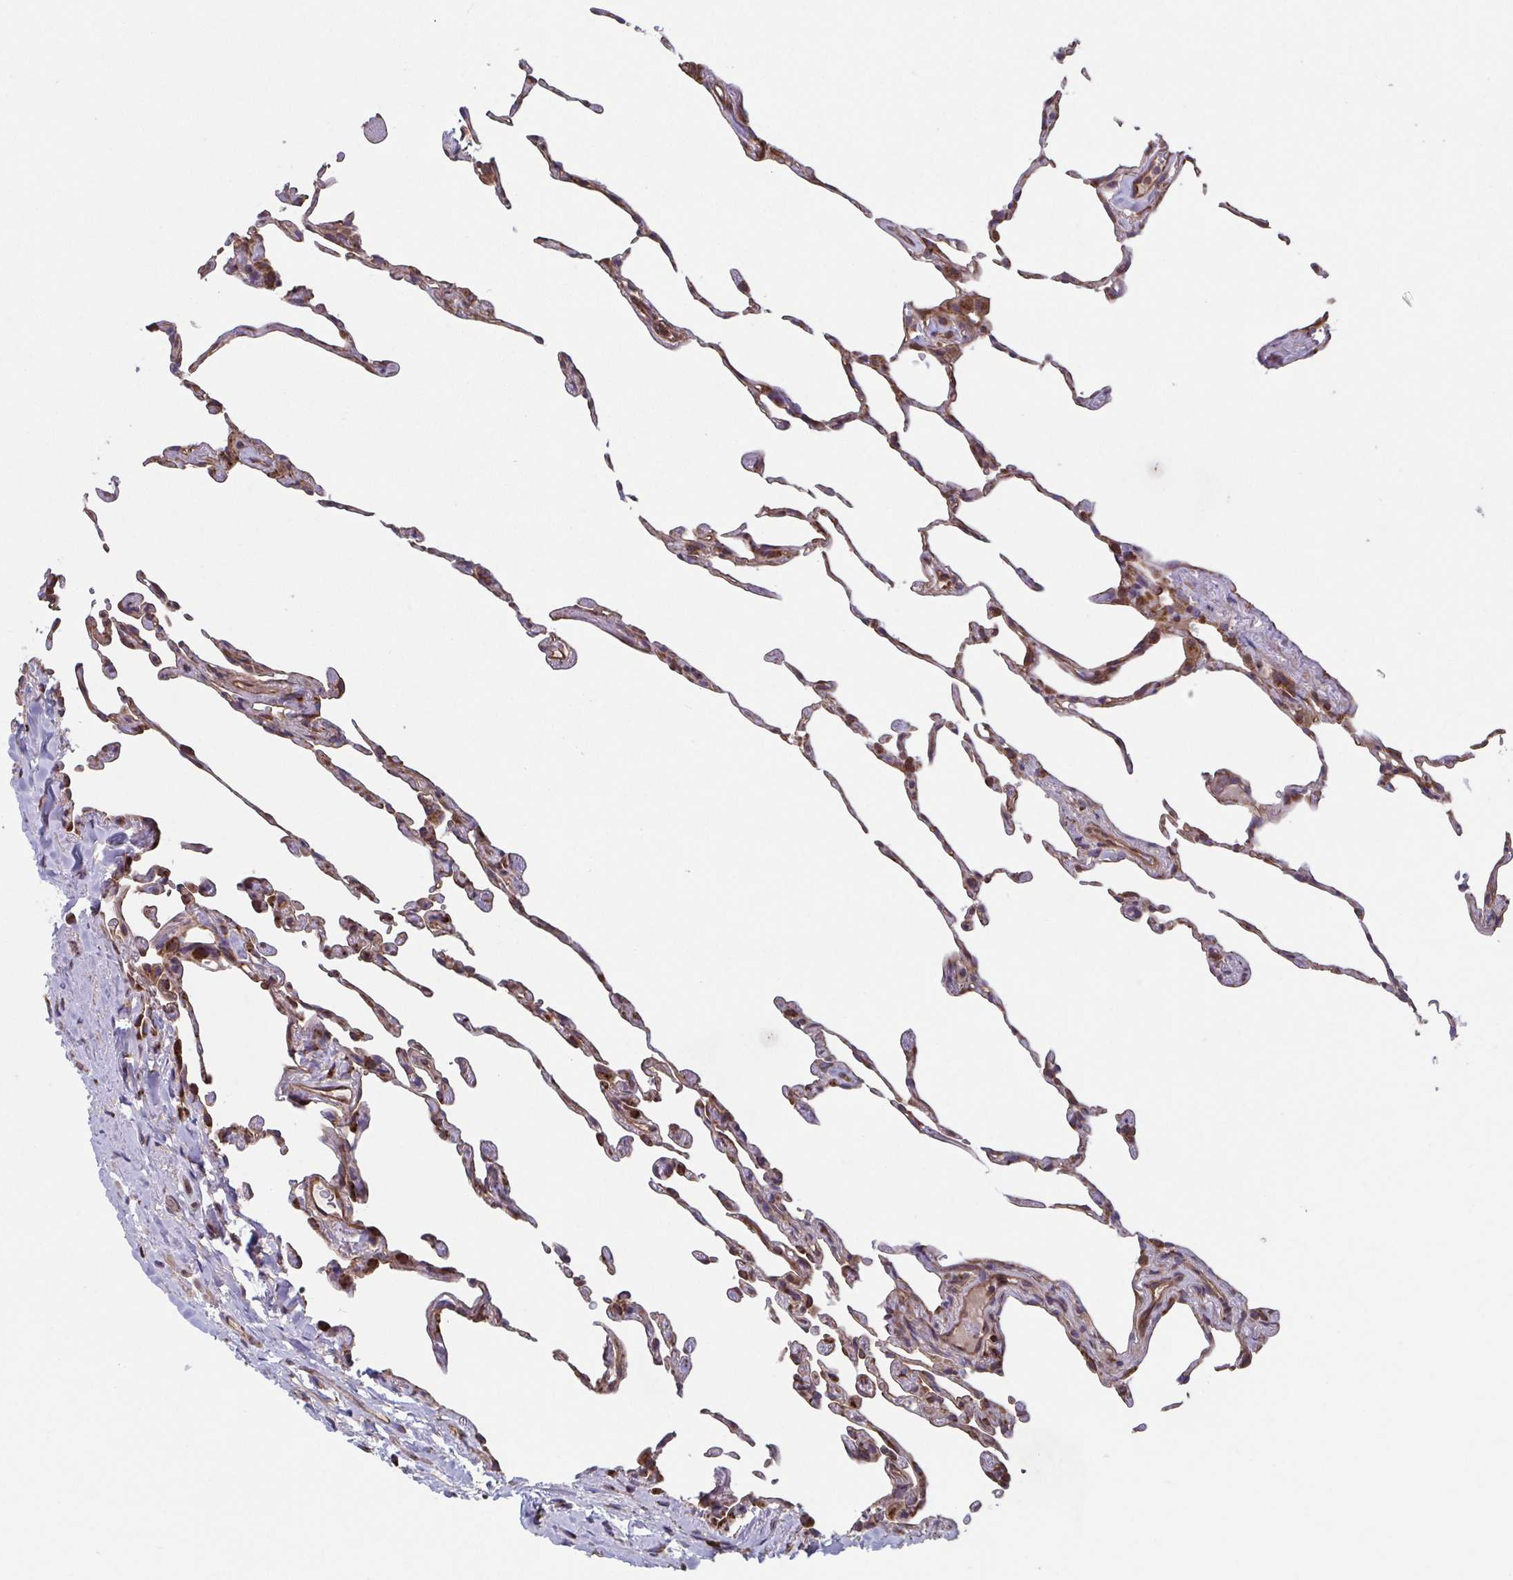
{"staining": {"intensity": "moderate", "quantity": "25%-75%", "location": "cytoplasmic/membranous"}, "tissue": "lung", "cell_type": "Alveolar cells", "image_type": "normal", "snomed": [{"axis": "morphology", "description": "Normal tissue, NOS"}, {"axis": "topography", "description": "Lung"}], "caption": "IHC photomicrograph of normal lung stained for a protein (brown), which exhibits medium levels of moderate cytoplasmic/membranous staining in about 25%-75% of alveolar cells.", "gene": "COPB1", "patient": {"sex": "female", "age": 57}}